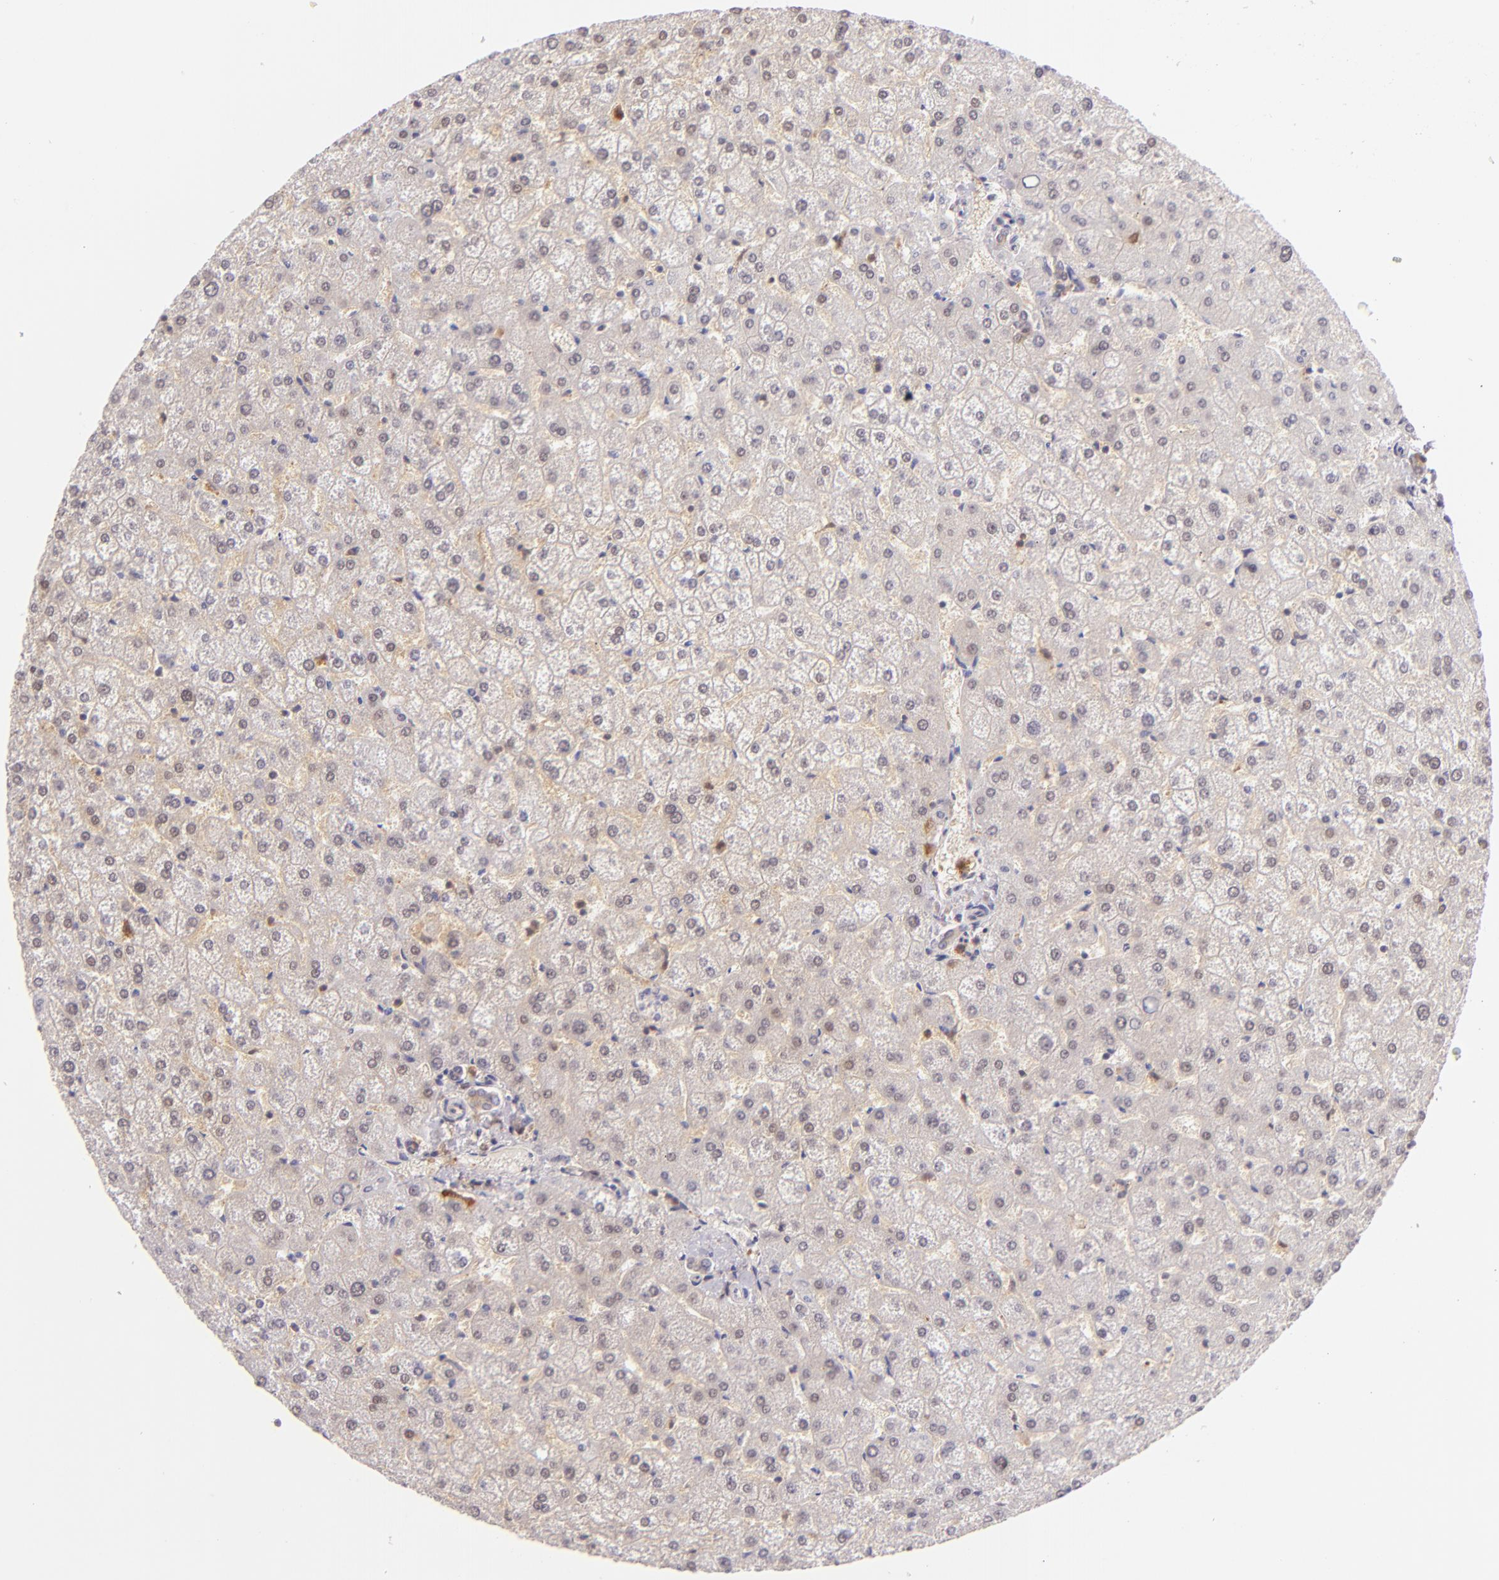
{"staining": {"intensity": "weak", "quantity": ">75%", "location": "cytoplasmic/membranous"}, "tissue": "liver", "cell_type": "Cholangiocytes", "image_type": "normal", "snomed": [{"axis": "morphology", "description": "Normal tissue, NOS"}, {"axis": "topography", "description": "Liver"}], "caption": "The immunohistochemical stain labels weak cytoplasmic/membranous positivity in cholangiocytes of normal liver. The protein is shown in brown color, while the nuclei are stained blue.", "gene": "HSPH1", "patient": {"sex": "female", "age": 32}}